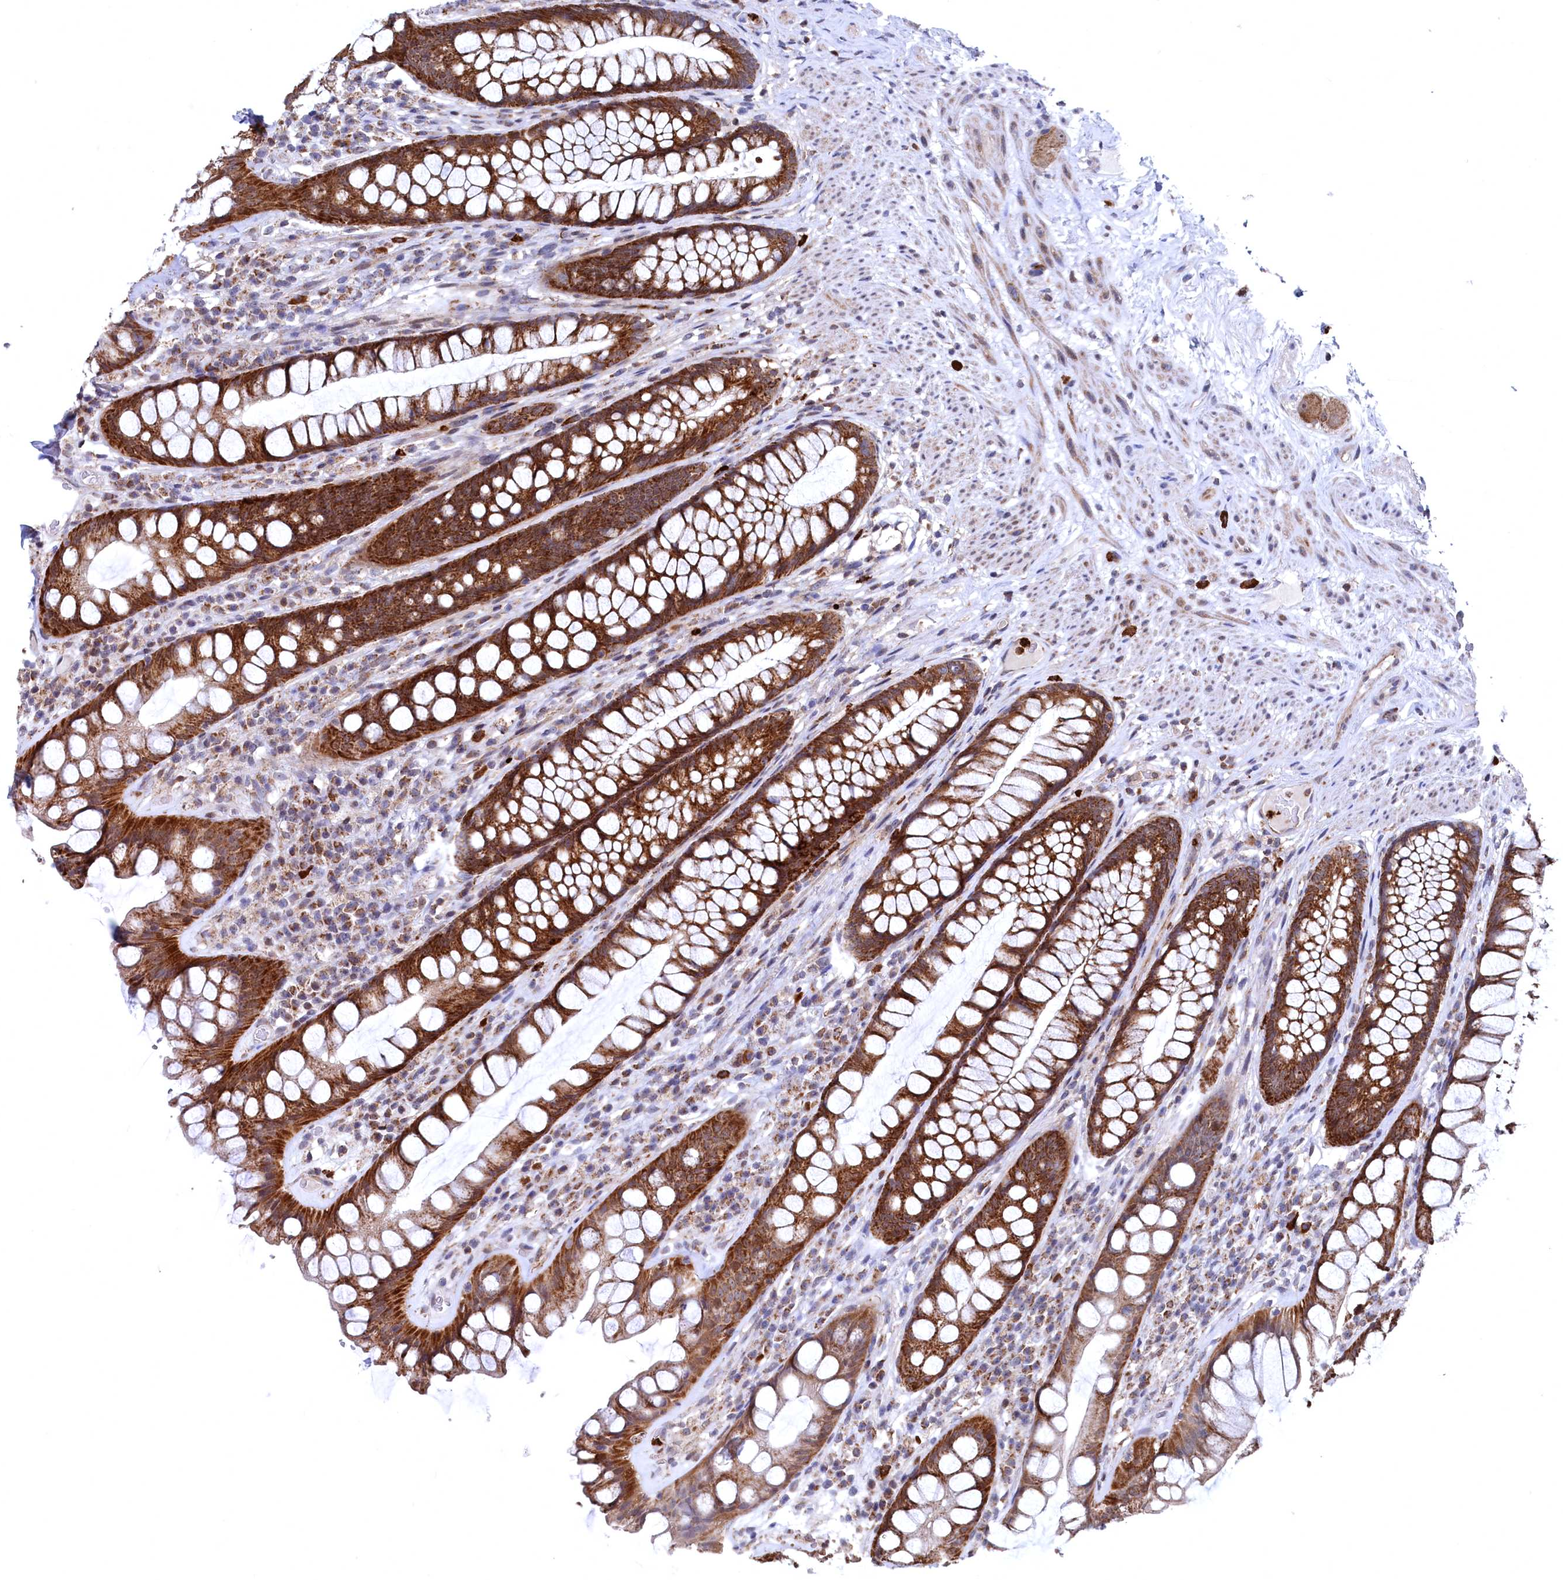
{"staining": {"intensity": "strong", "quantity": ">75%", "location": "cytoplasmic/membranous"}, "tissue": "rectum", "cell_type": "Glandular cells", "image_type": "normal", "snomed": [{"axis": "morphology", "description": "Normal tissue, NOS"}, {"axis": "topography", "description": "Rectum"}], "caption": "Immunohistochemistry of normal rectum displays high levels of strong cytoplasmic/membranous staining in approximately >75% of glandular cells.", "gene": "CHCHD1", "patient": {"sex": "male", "age": 74}}